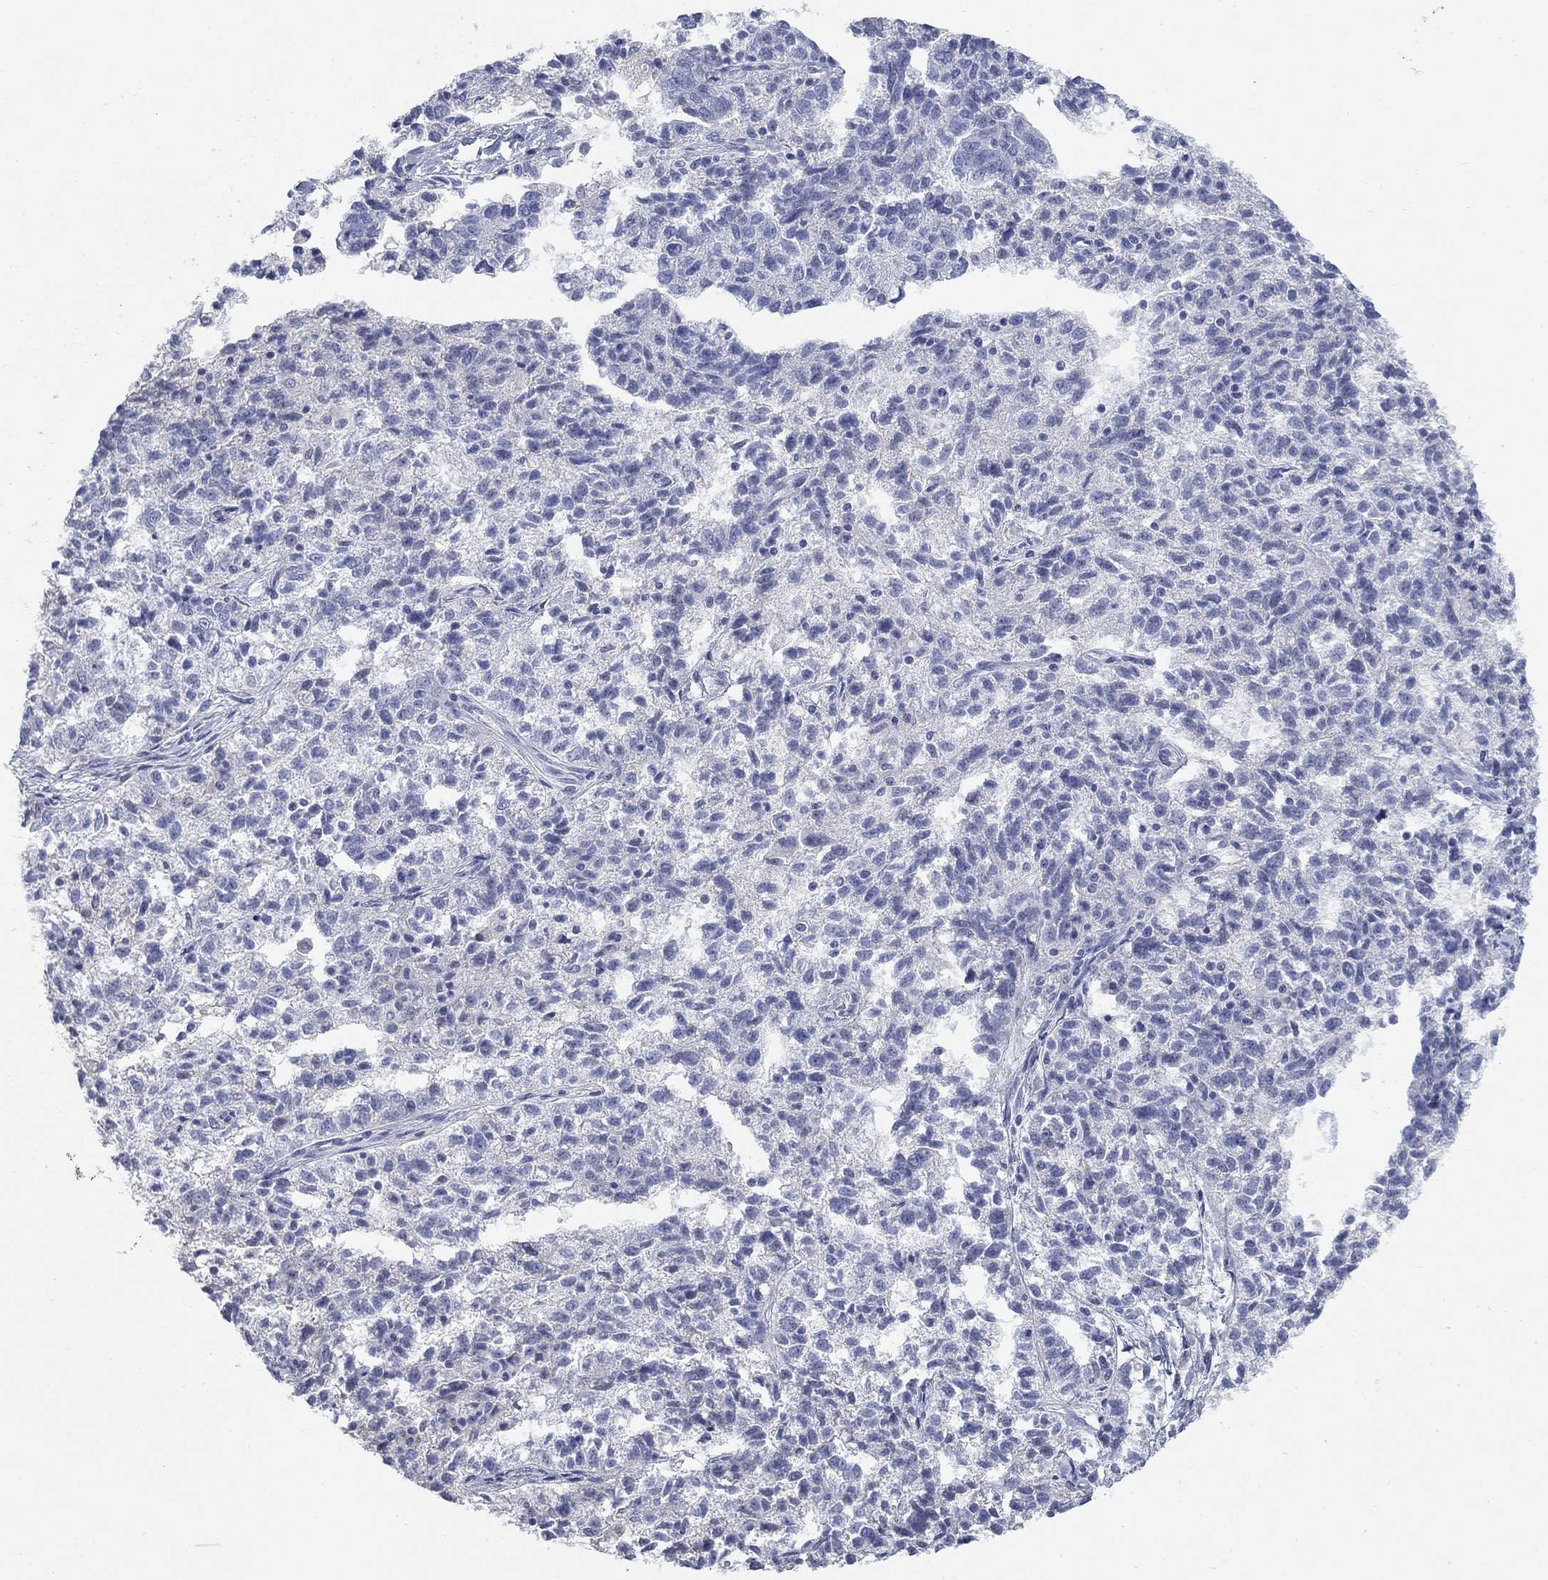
{"staining": {"intensity": "negative", "quantity": "none", "location": "none"}, "tissue": "ovarian cancer", "cell_type": "Tumor cells", "image_type": "cancer", "snomed": [{"axis": "morphology", "description": "Cystadenocarcinoma, serous, NOS"}, {"axis": "topography", "description": "Ovary"}], "caption": "Immunohistochemical staining of ovarian cancer displays no significant positivity in tumor cells.", "gene": "TMEM249", "patient": {"sex": "female", "age": 71}}